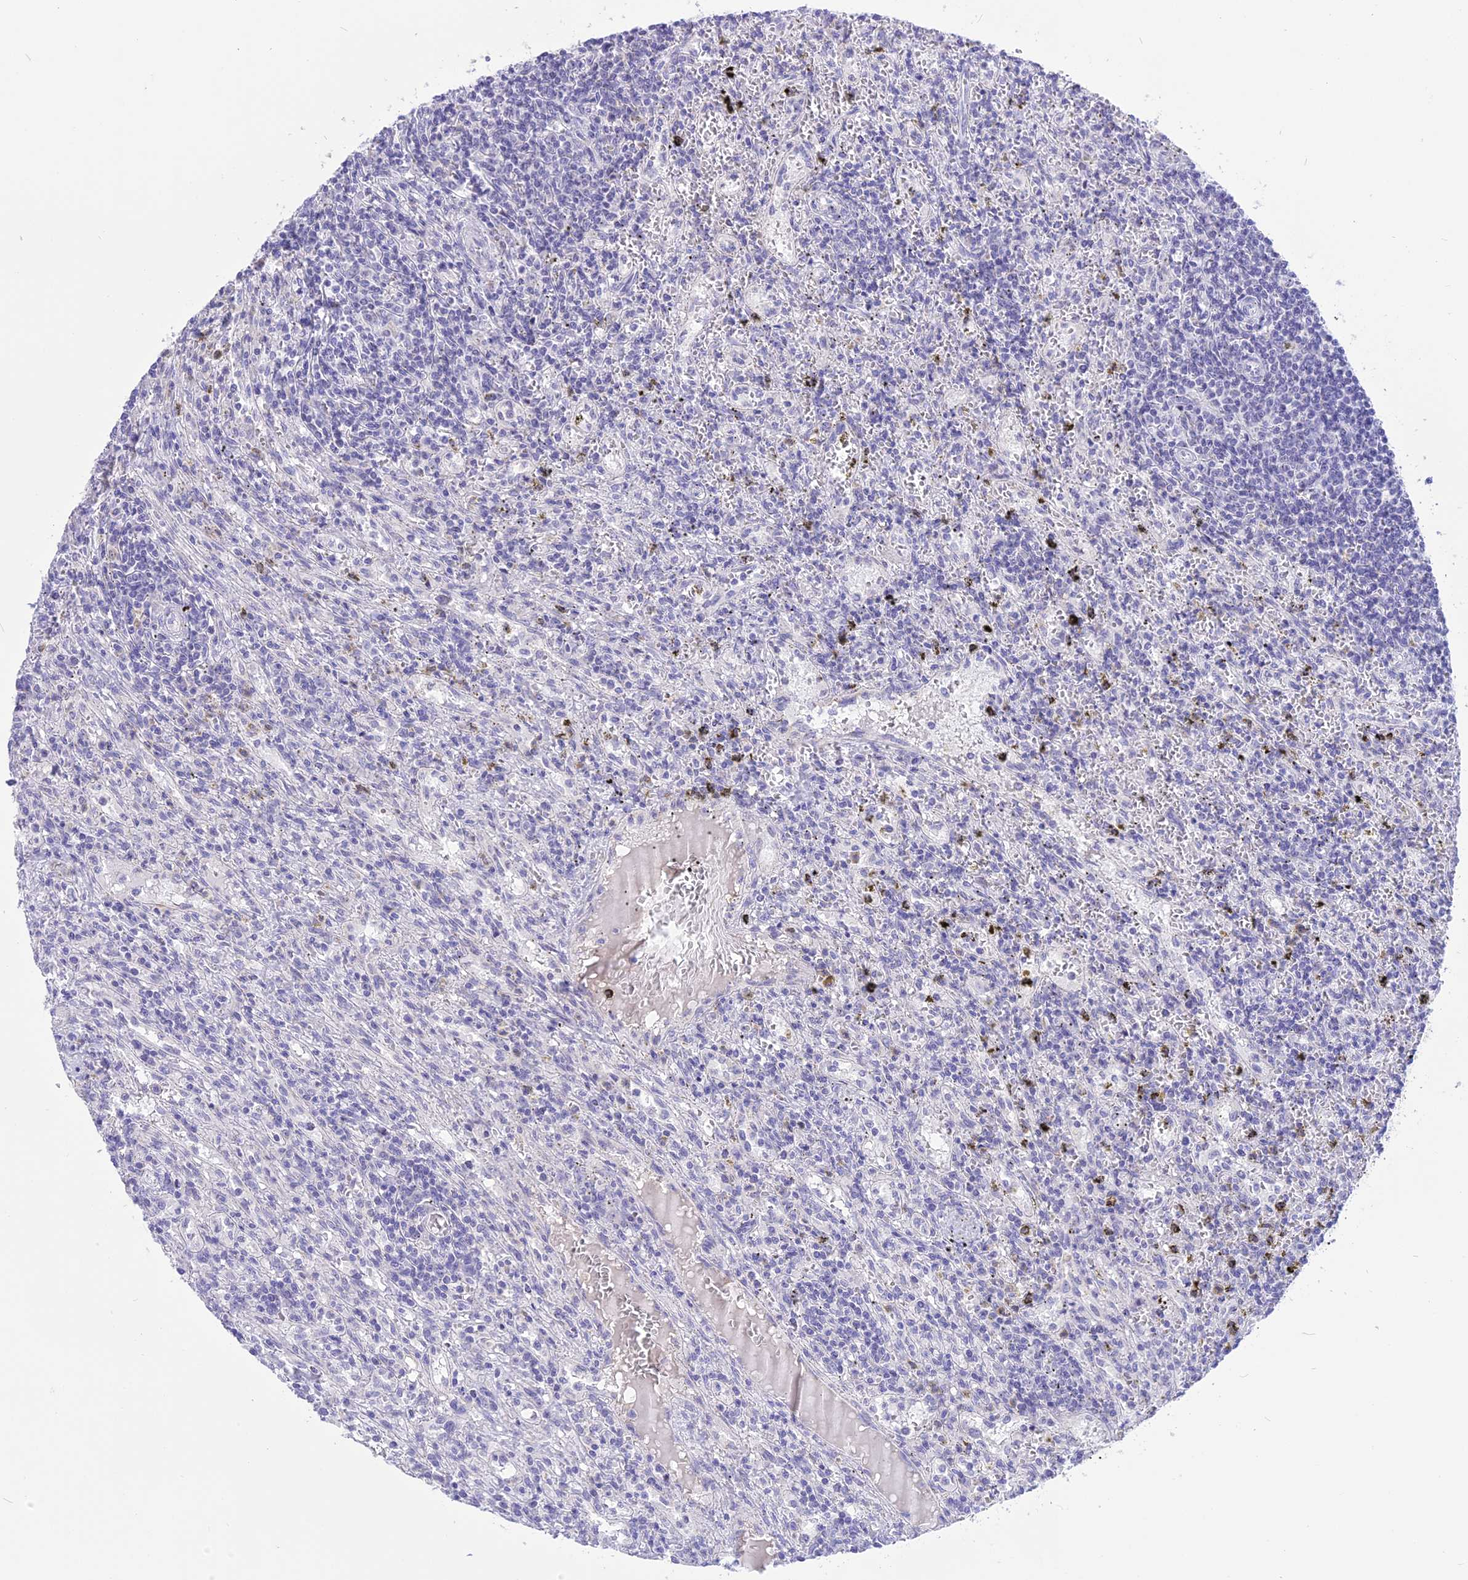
{"staining": {"intensity": "negative", "quantity": "none", "location": "none"}, "tissue": "lymphoma", "cell_type": "Tumor cells", "image_type": "cancer", "snomed": [{"axis": "morphology", "description": "Malignant lymphoma, non-Hodgkin's type, Low grade"}, {"axis": "topography", "description": "Spleen"}], "caption": "There is no significant staining in tumor cells of lymphoma.", "gene": "CMSS1", "patient": {"sex": "male", "age": 76}}